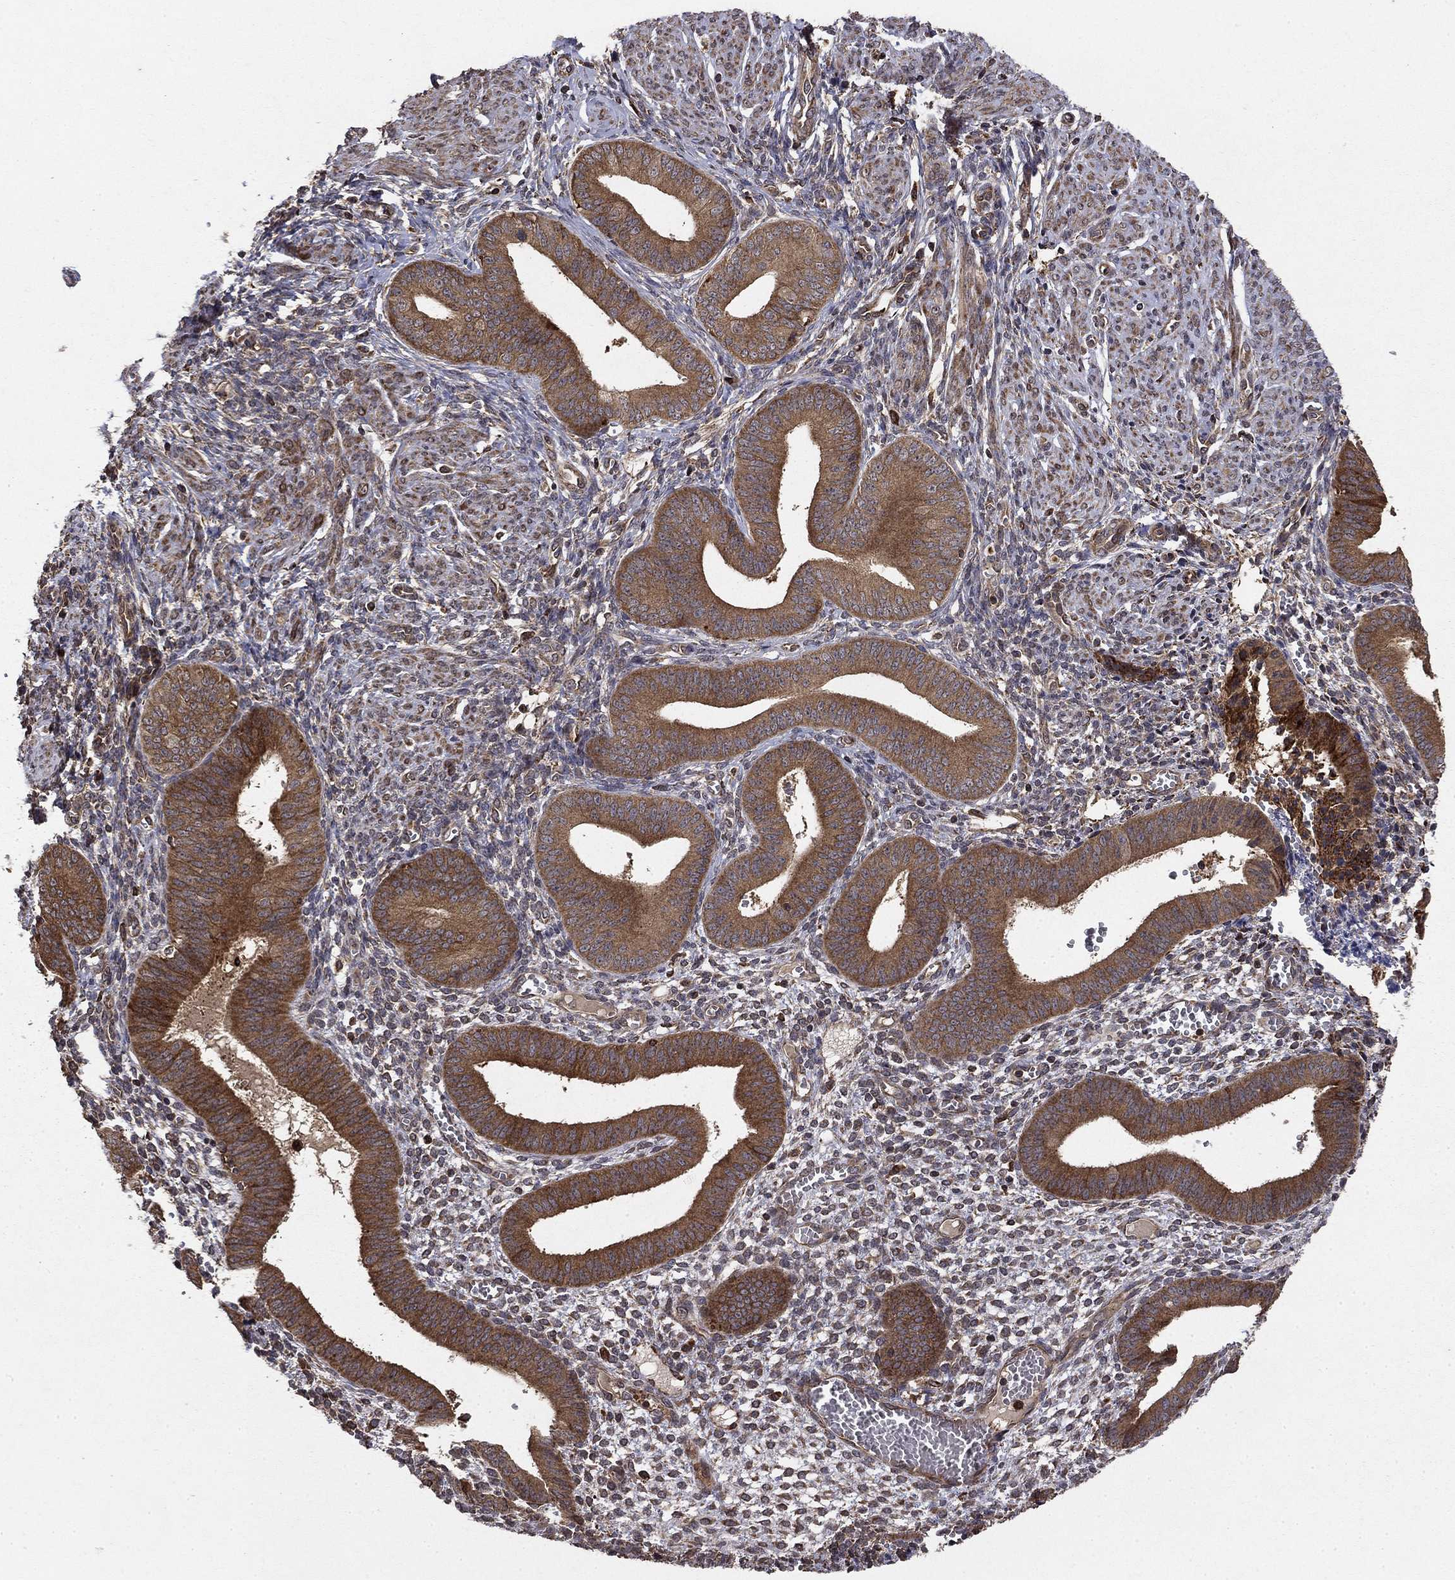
{"staining": {"intensity": "weak", "quantity": "25%-75%", "location": "cytoplasmic/membranous"}, "tissue": "endometrium", "cell_type": "Cells in endometrial stroma", "image_type": "normal", "snomed": [{"axis": "morphology", "description": "Normal tissue, NOS"}, {"axis": "topography", "description": "Endometrium"}], "caption": "This image displays unremarkable endometrium stained with immunohistochemistry (IHC) to label a protein in brown. The cytoplasmic/membranous of cells in endometrial stroma show weak positivity for the protein. Nuclei are counter-stained blue.", "gene": "BABAM2", "patient": {"sex": "female", "age": 42}}